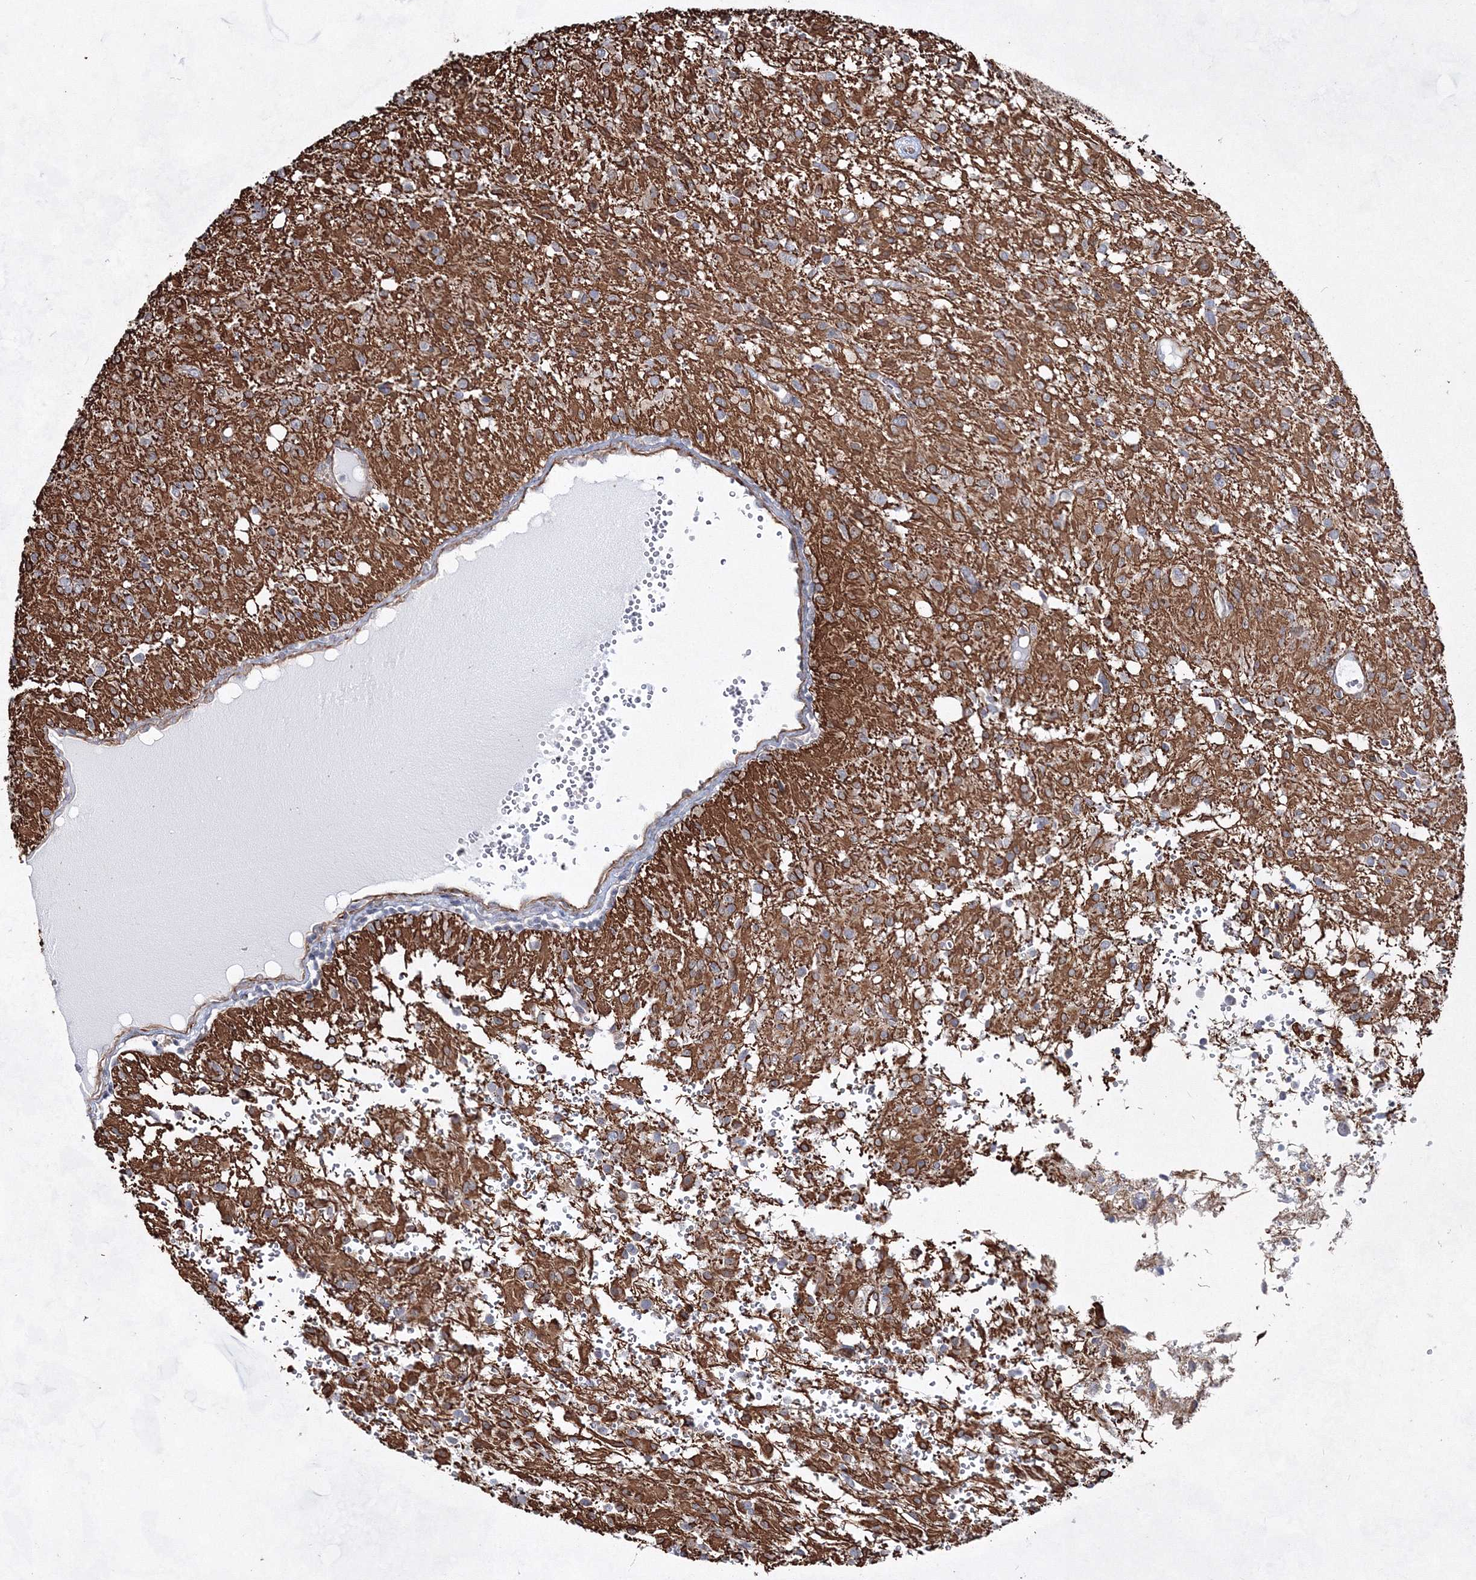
{"staining": {"intensity": "weak", "quantity": "<25%", "location": "cytoplasmic/membranous"}, "tissue": "glioma", "cell_type": "Tumor cells", "image_type": "cancer", "snomed": [{"axis": "morphology", "description": "Glioma, malignant, High grade"}, {"axis": "topography", "description": "Brain"}], "caption": "Micrograph shows no protein positivity in tumor cells of glioma tissue.", "gene": "SNIP1", "patient": {"sex": "female", "age": 59}}